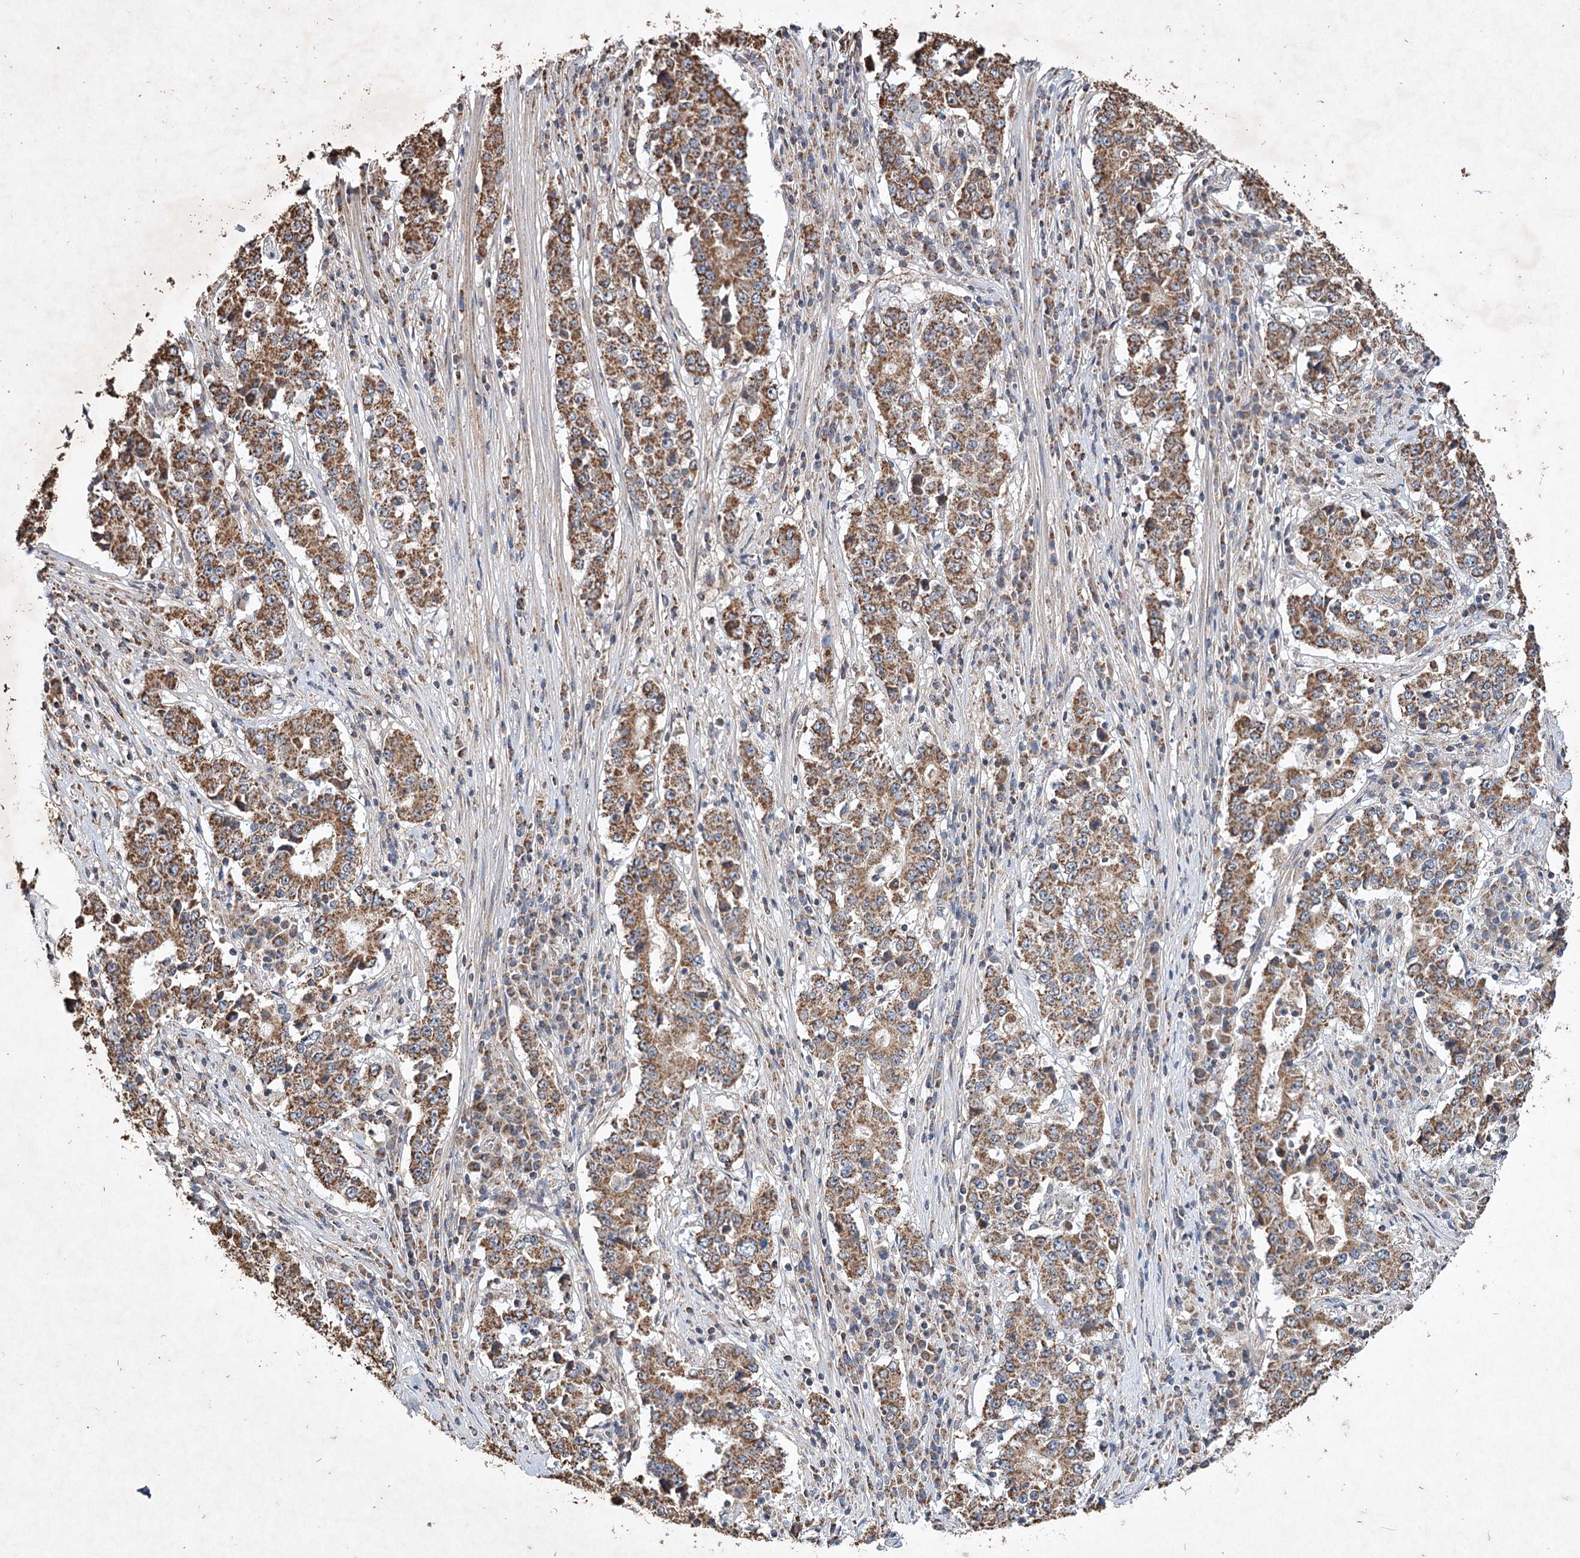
{"staining": {"intensity": "moderate", "quantity": ">75%", "location": "cytoplasmic/membranous"}, "tissue": "stomach cancer", "cell_type": "Tumor cells", "image_type": "cancer", "snomed": [{"axis": "morphology", "description": "Adenocarcinoma, NOS"}, {"axis": "topography", "description": "Stomach"}], "caption": "A high-resolution photomicrograph shows immunohistochemistry (IHC) staining of stomach adenocarcinoma, which exhibits moderate cytoplasmic/membranous positivity in approximately >75% of tumor cells.", "gene": "PIK3CB", "patient": {"sex": "male", "age": 59}}